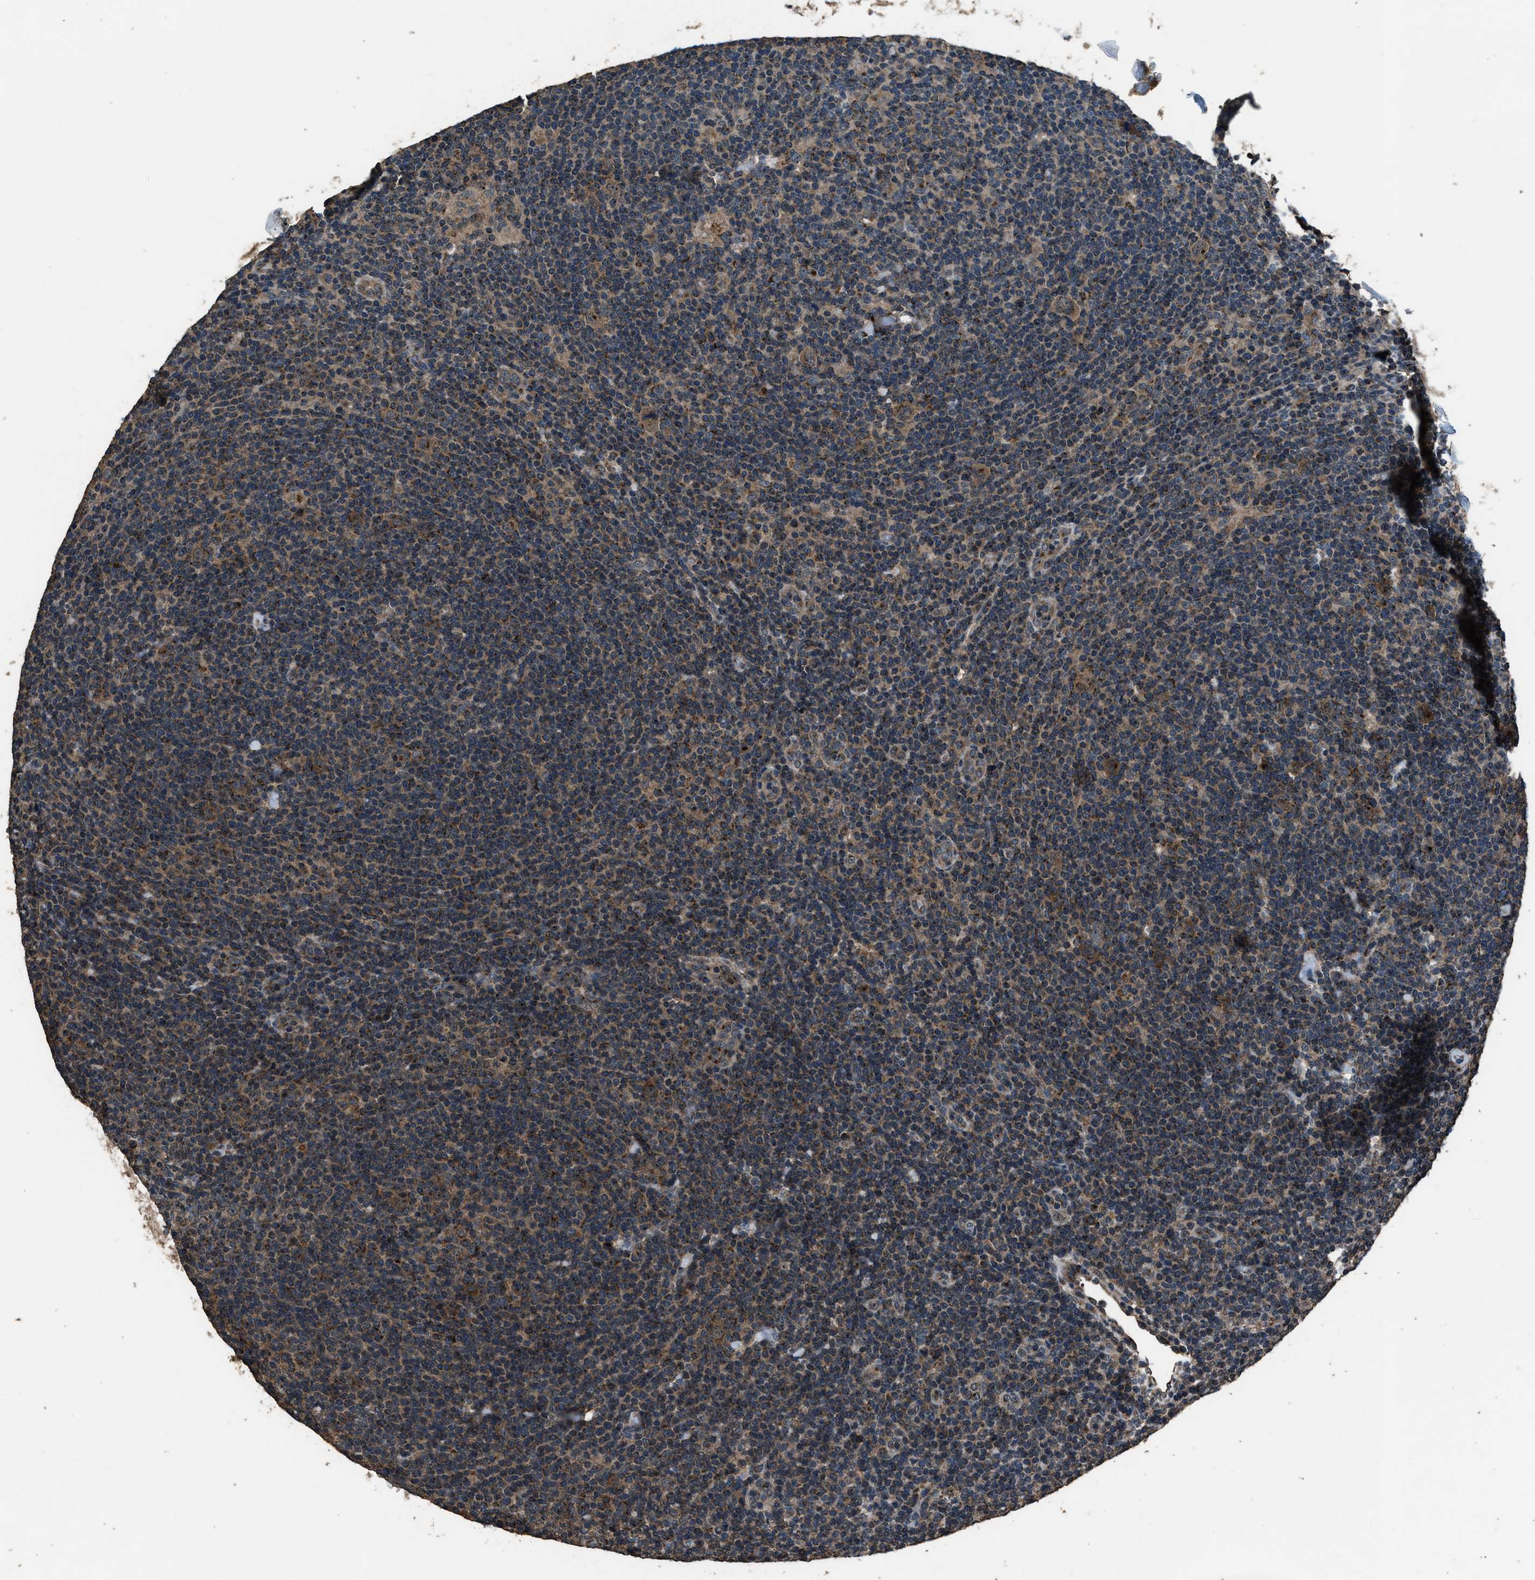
{"staining": {"intensity": "weak", "quantity": ">75%", "location": "cytoplasmic/membranous"}, "tissue": "lymphoma", "cell_type": "Tumor cells", "image_type": "cancer", "snomed": [{"axis": "morphology", "description": "Hodgkin's disease, NOS"}, {"axis": "topography", "description": "Lymph node"}], "caption": "Hodgkin's disease stained with a protein marker exhibits weak staining in tumor cells.", "gene": "SLC38A10", "patient": {"sex": "female", "age": 57}}